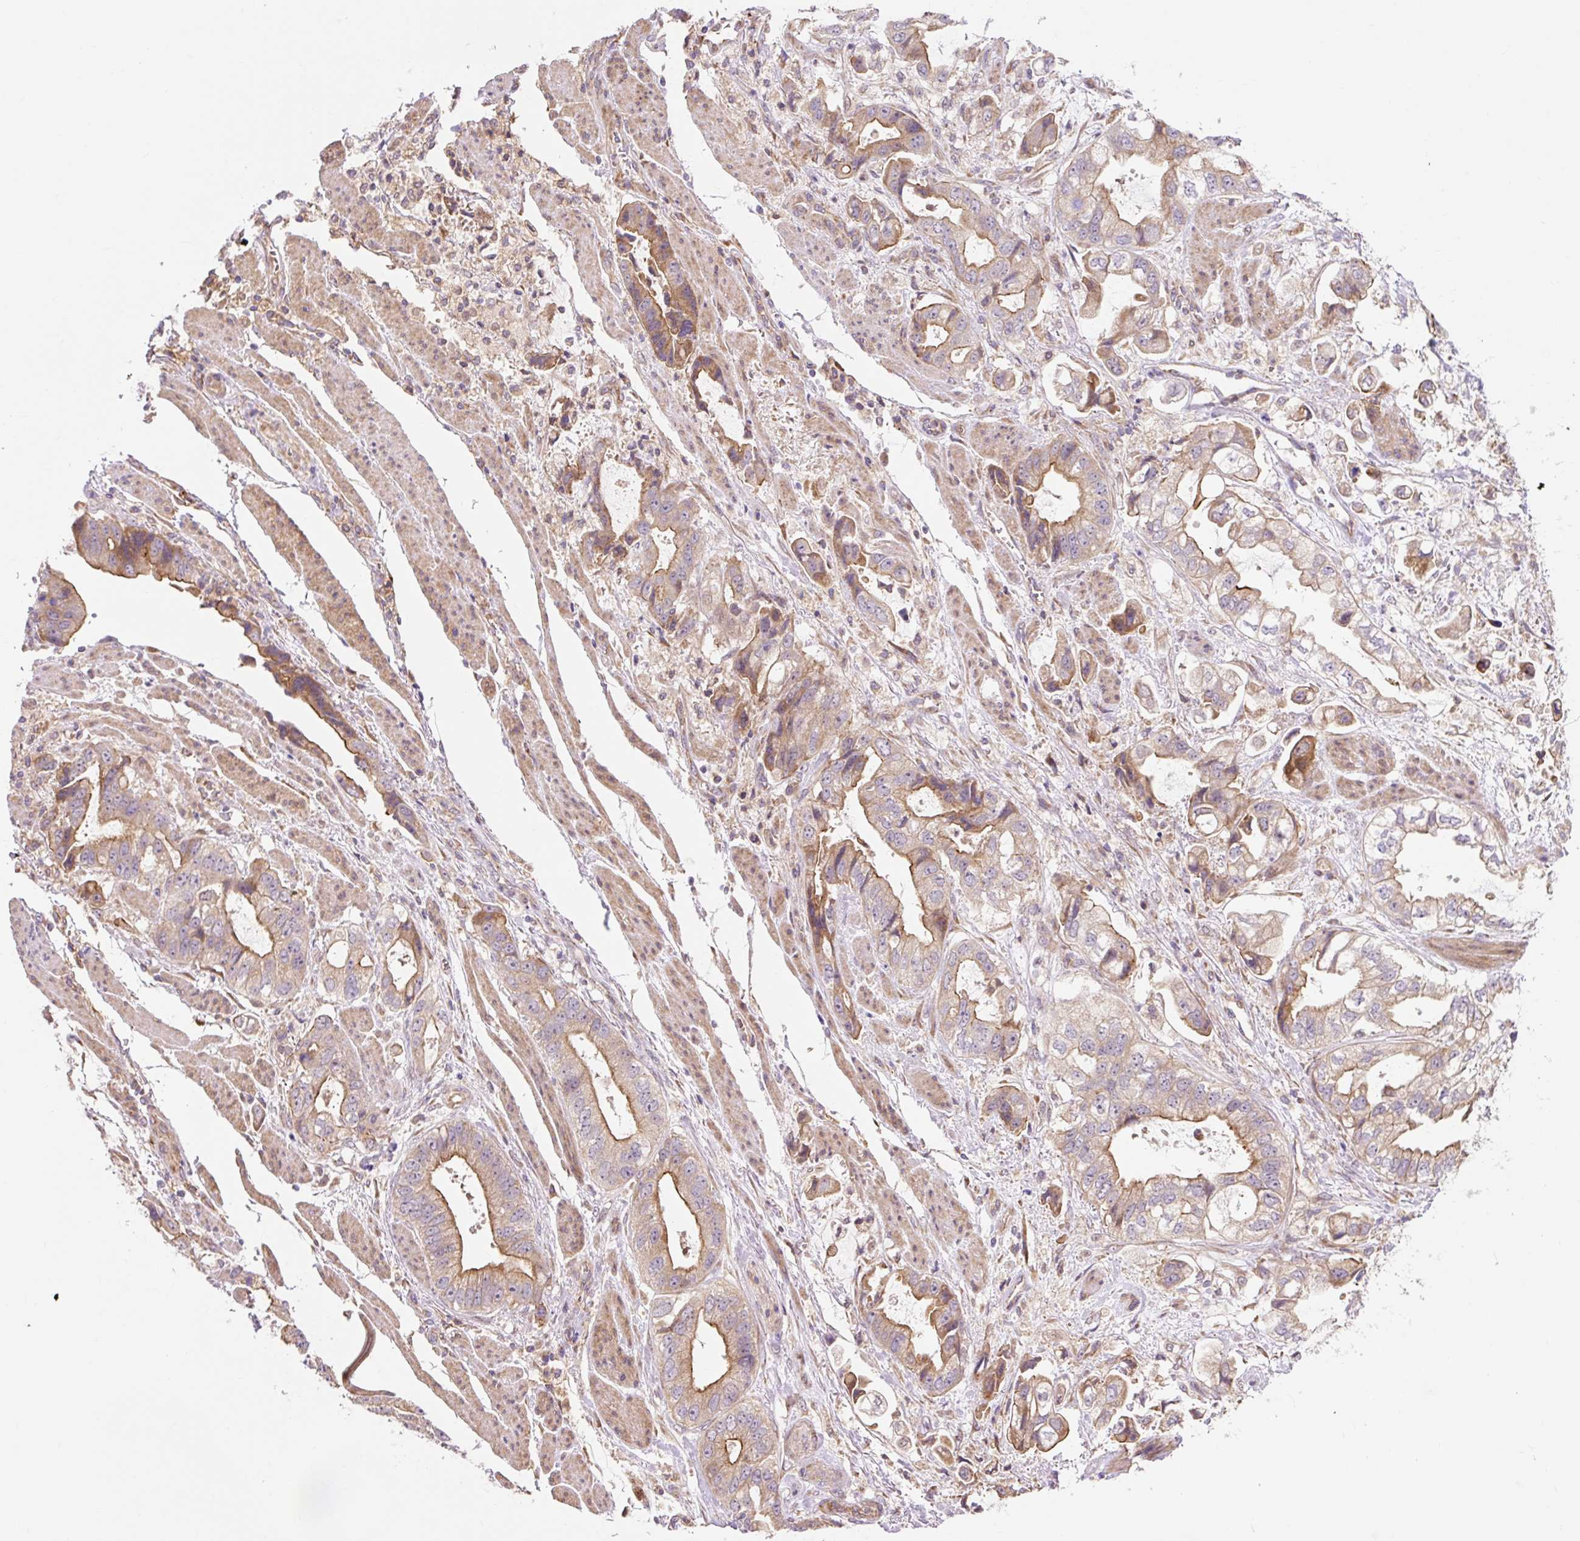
{"staining": {"intensity": "moderate", "quantity": "25%-75%", "location": "cytoplasmic/membranous"}, "tissue": "stomach cancer", "cell_type": "Tumor cells", "image_type": "cancer", "snomed": [{"axis": "morphology", "description": "Adenocarcinoma, NOS"}, {"axis": "topography", "description": "Stomach"}], "caption": "The immunohistochemical stain highlights moderate cytoplasmic/membranous expression in tumor cells of stomach adenocarcinoma tissue. (Stains: DAB in brown, nuclei in blue, Microscopy: brightfield microscopy at high magnification).", "gene": "TRIAP1", "patient": {"sex": "male", "age": 62}}